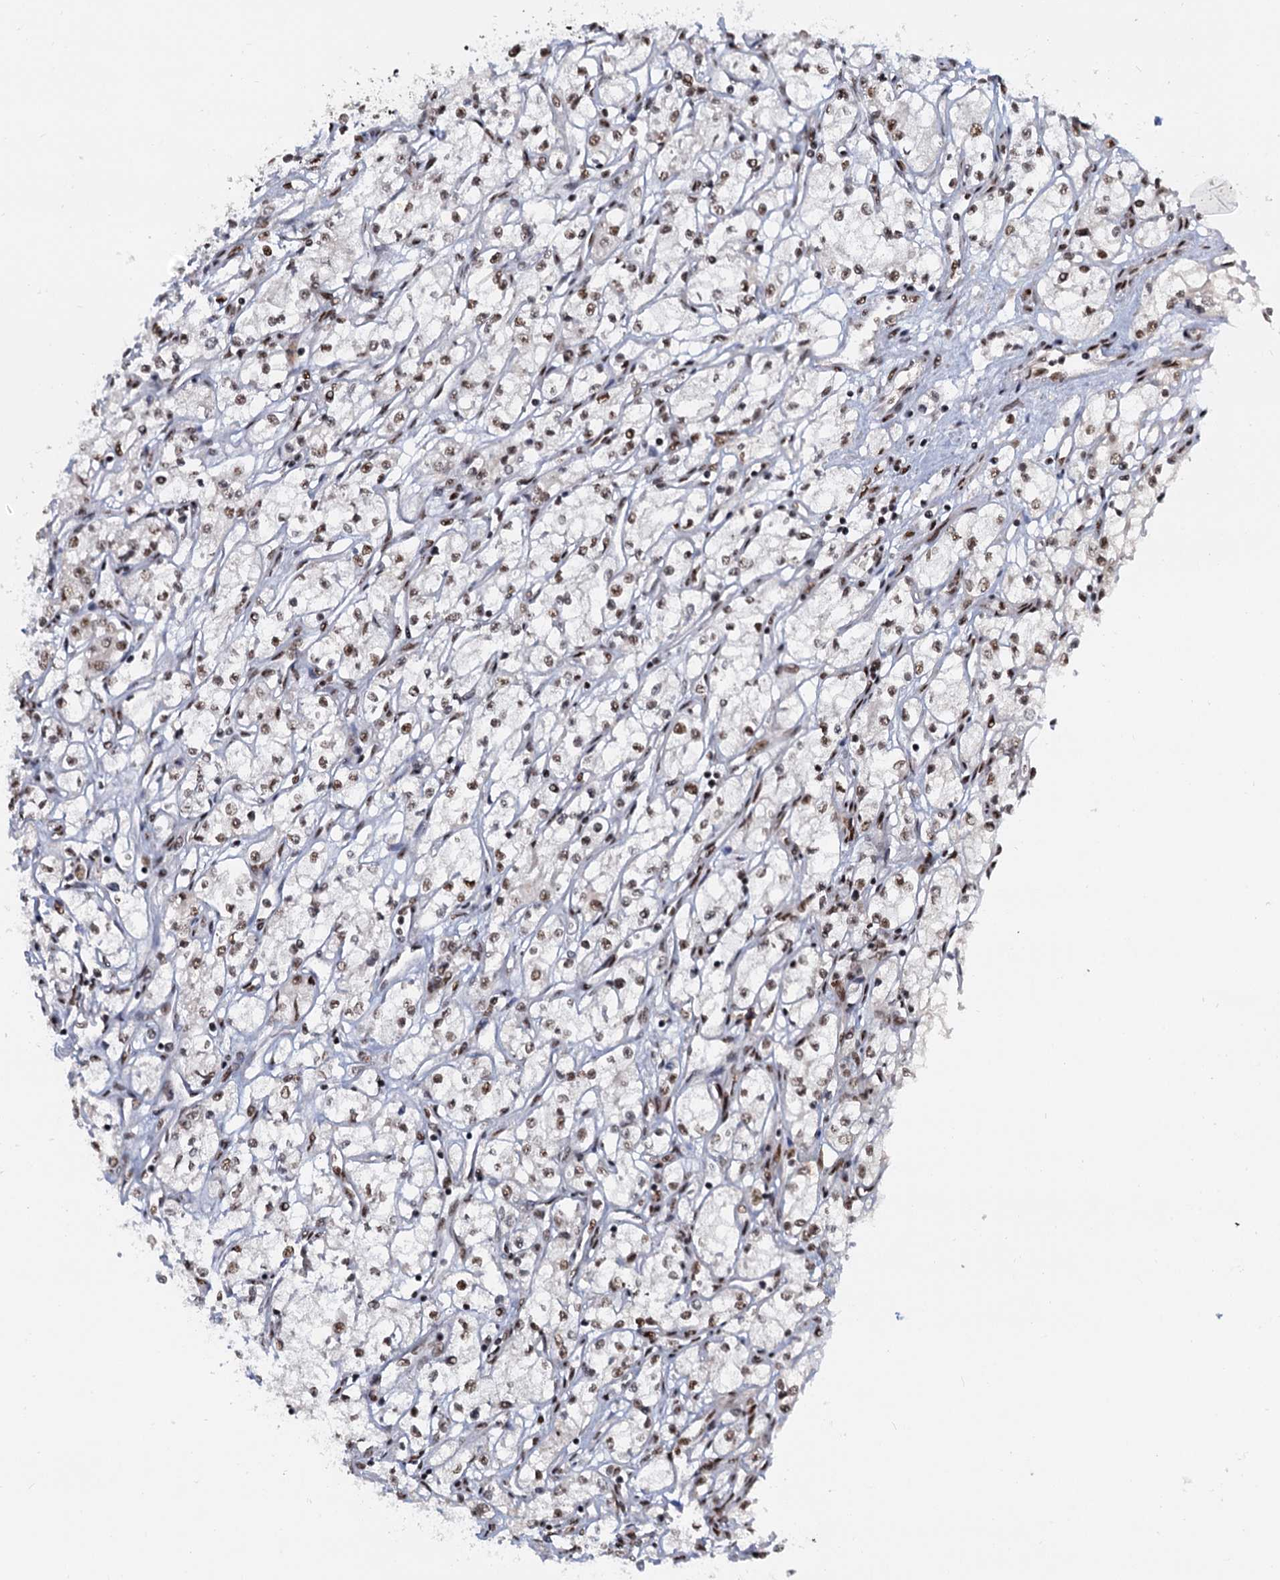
{"staining": {"intensity": "moderate", "quantity": ">75%", "location": "nuclear"}, "tissue": "renal cancer", "cell_type": "Tumor cells", "image_type": "cancer", "snomed": [{"axis": "morphology", "description": "Adenocarcinoma, NOS"}, {"axis": "topography", "description": "Kidney"}], "caption": "DAB (3,3'-diaminobenzidine) immunohistochemical staining of human adenocarcinoma (renal) exhibits moderate nuclear protein staining in approximately >75% of tumor cells.", "gene": "WBP4", "patient": {"sex": "male", "age": 59}}